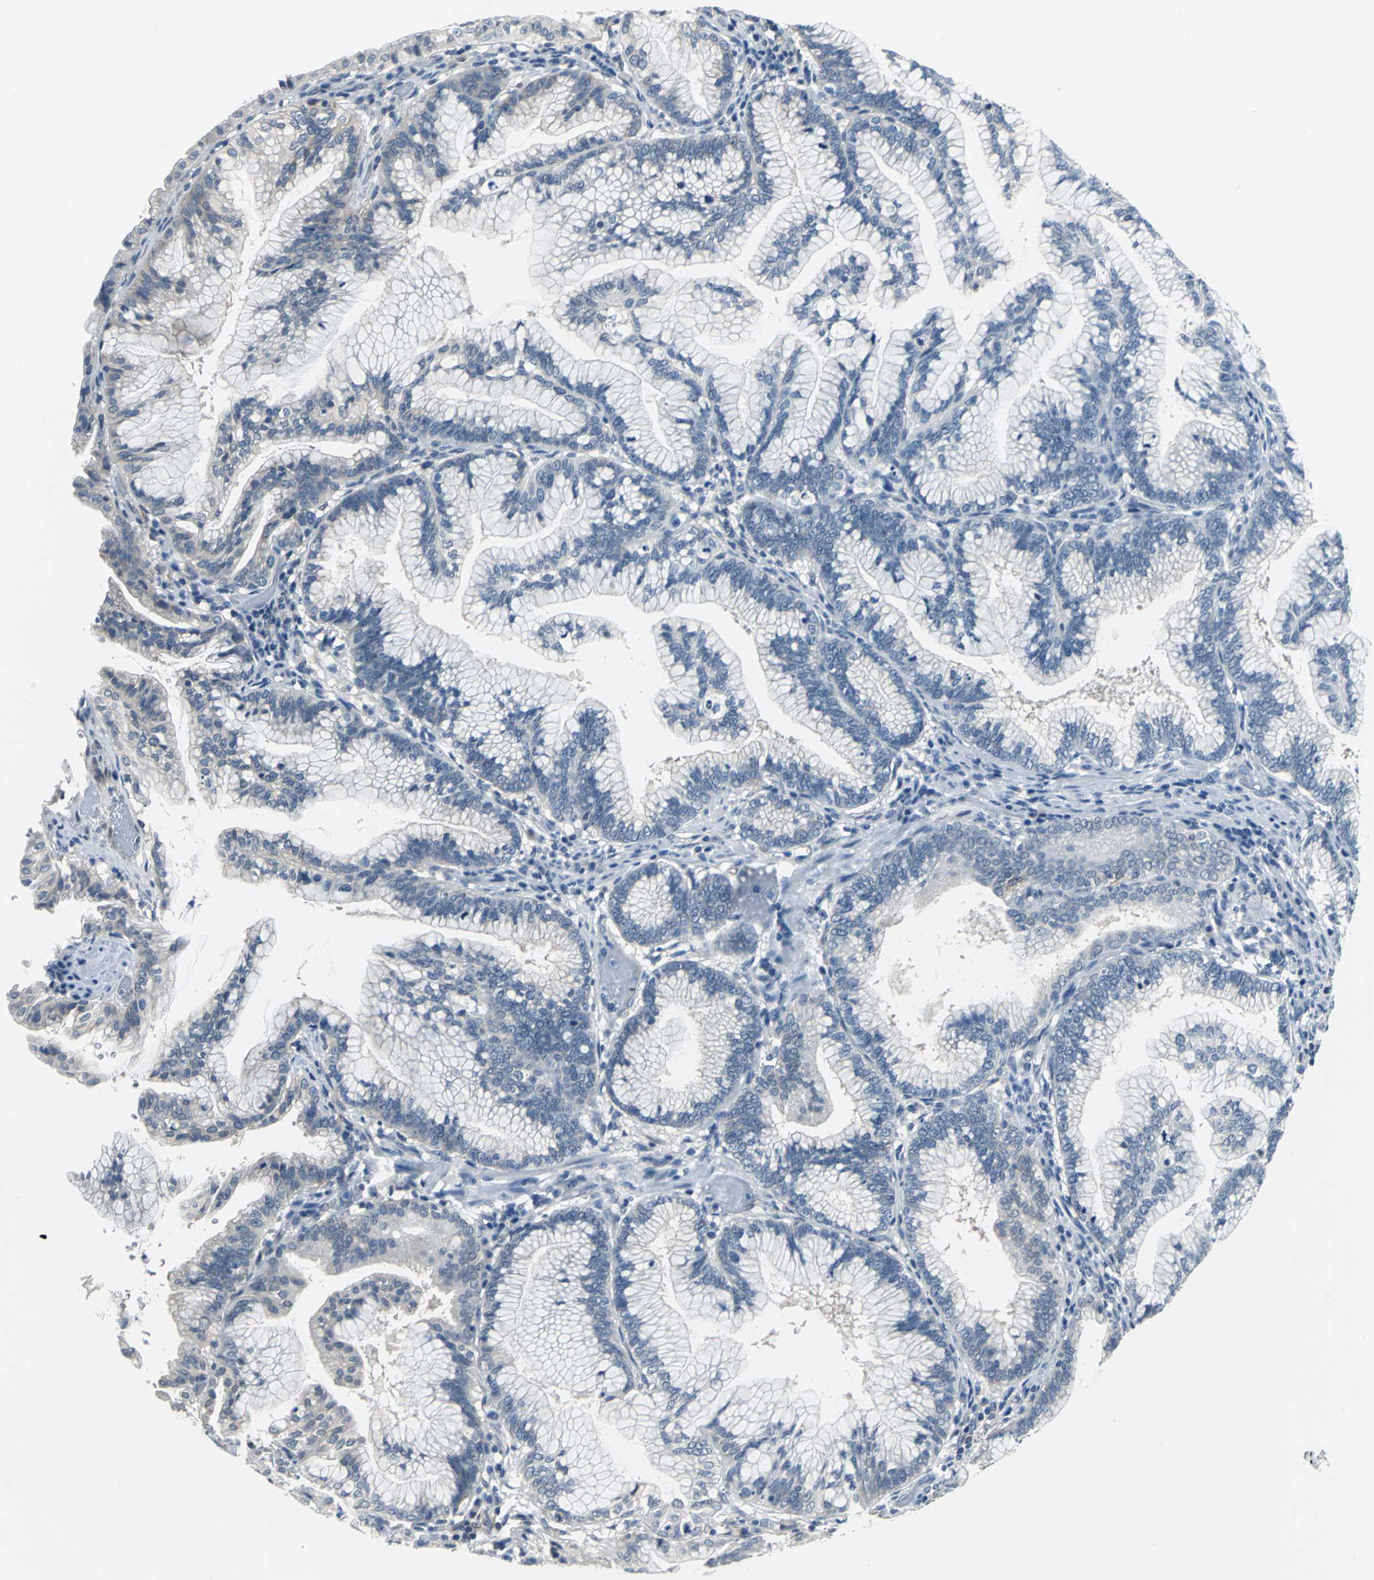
{"staining": {"intensity": "weak", "quantity": "25%-75%", "location": "cytoplasmic/membranous"}, "tissue": "pancreatic cancer", "cell_type": "Tumor cells", "image_type": "cancer", "snomed": [{"axis": "morphology", "description": "Adenocarcinoma, NOS"}, {"axis": "topography", "description": "Pancreas"}], "caption": "High-power microscopy captured an immunohistochemistry histopathology image of pancreatic adenocarcinoma, revealing weak cytoplasmic/membranous expression in about 25%-75% of tumor cells. (Stains: DAB in brown, nuclei in blue, Microscopy: brightfield microscopy at high magnification).", "gene": "ZNF415", "patient": {"sex": "female", "age": 64}}